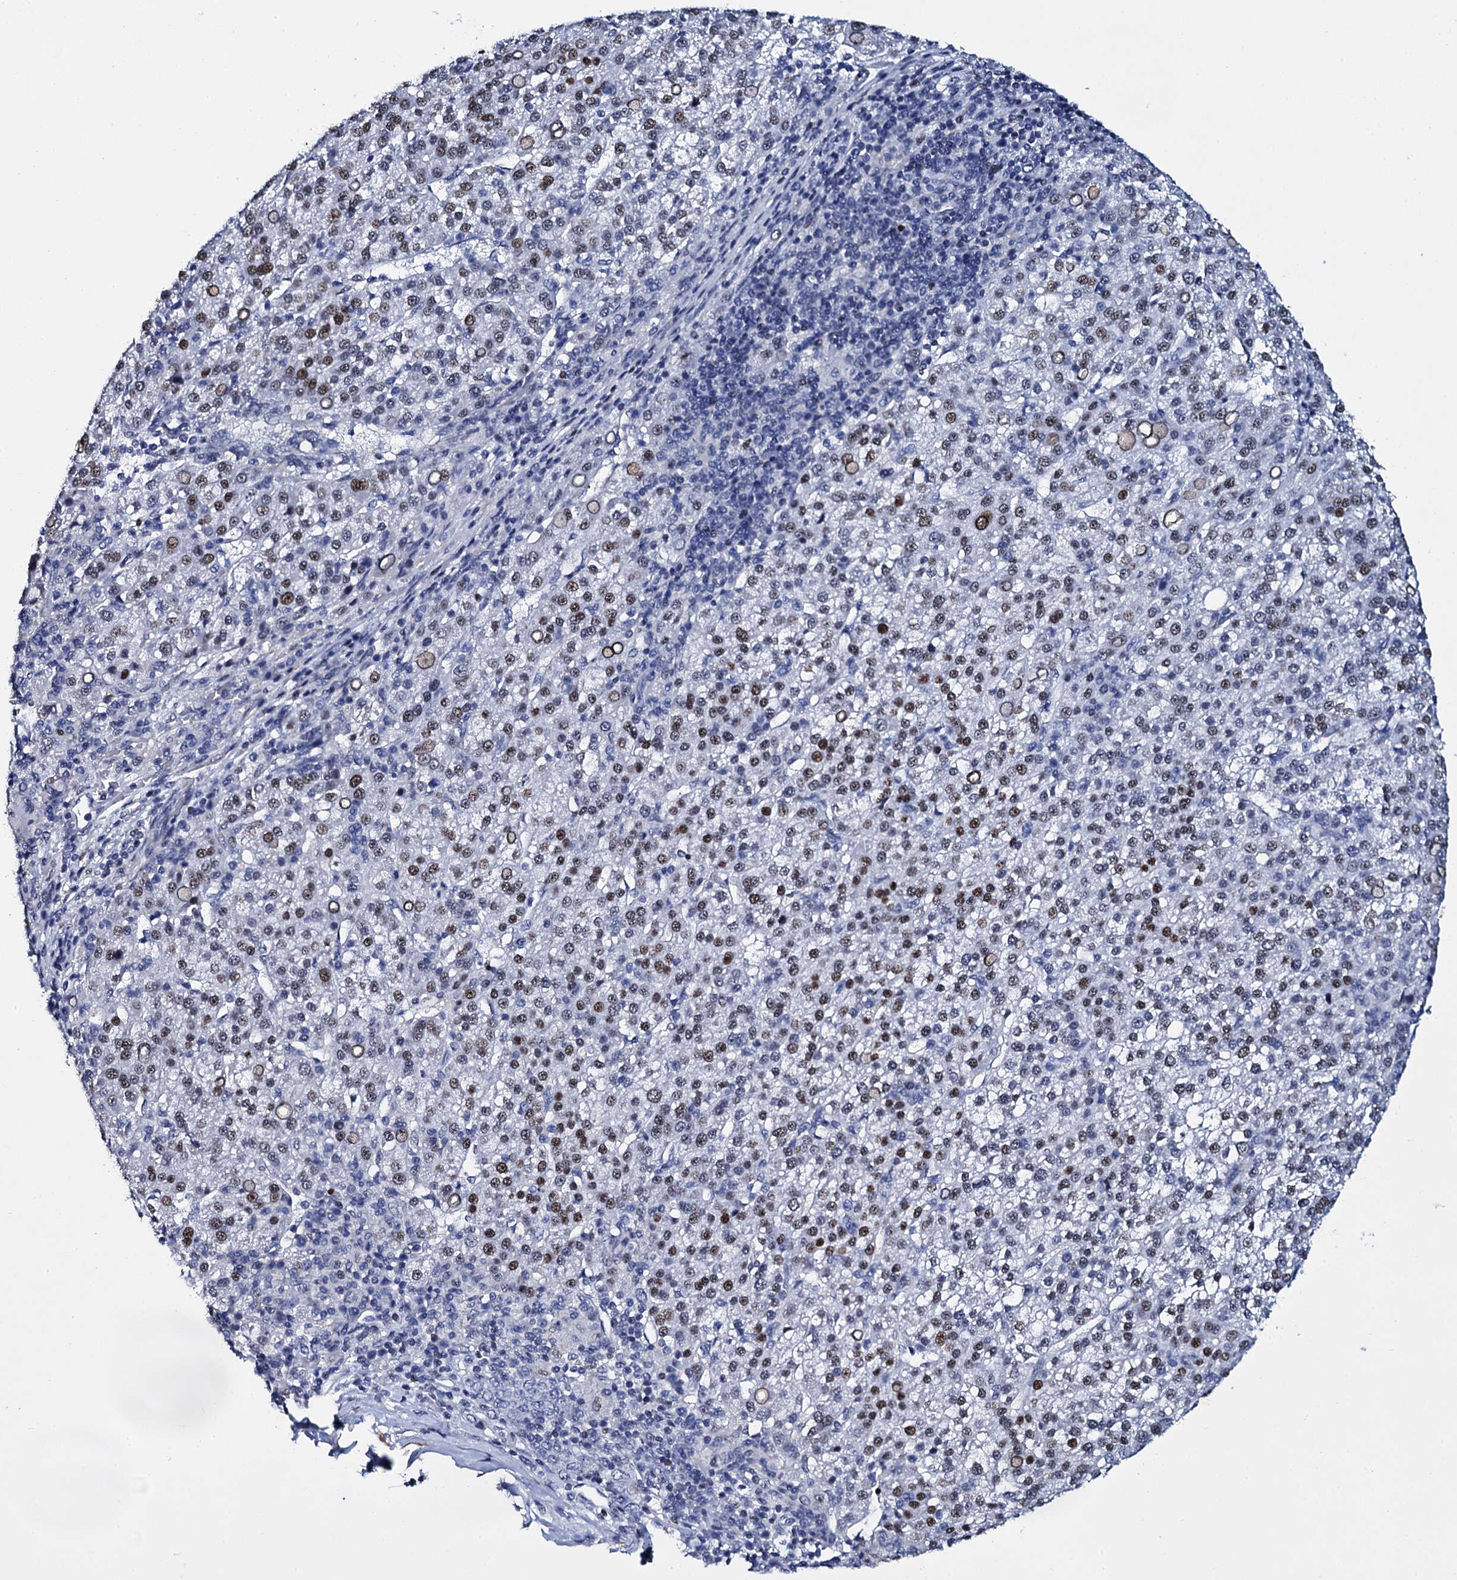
{"staining": {"intensity": "moderate", "quantity": "25%-75%", "location": "nuclear"}, "tissue": "liver cancer", "cell_type": "Tumor cells", "image_type": "cancer", "snomed": [{"axis": "morphology", "description": "Carcinoma, Hepatocellular, NOS"}, {"axis": "topography", "description": "Liver"}], "caption": "The immunohistochemical stain shows moderate nuclear expression in tumor cells of hepatocellular carcinoma (liver) tissue.", "gene": "NPM2", "patient": {"sex": "female", "age": 58}}